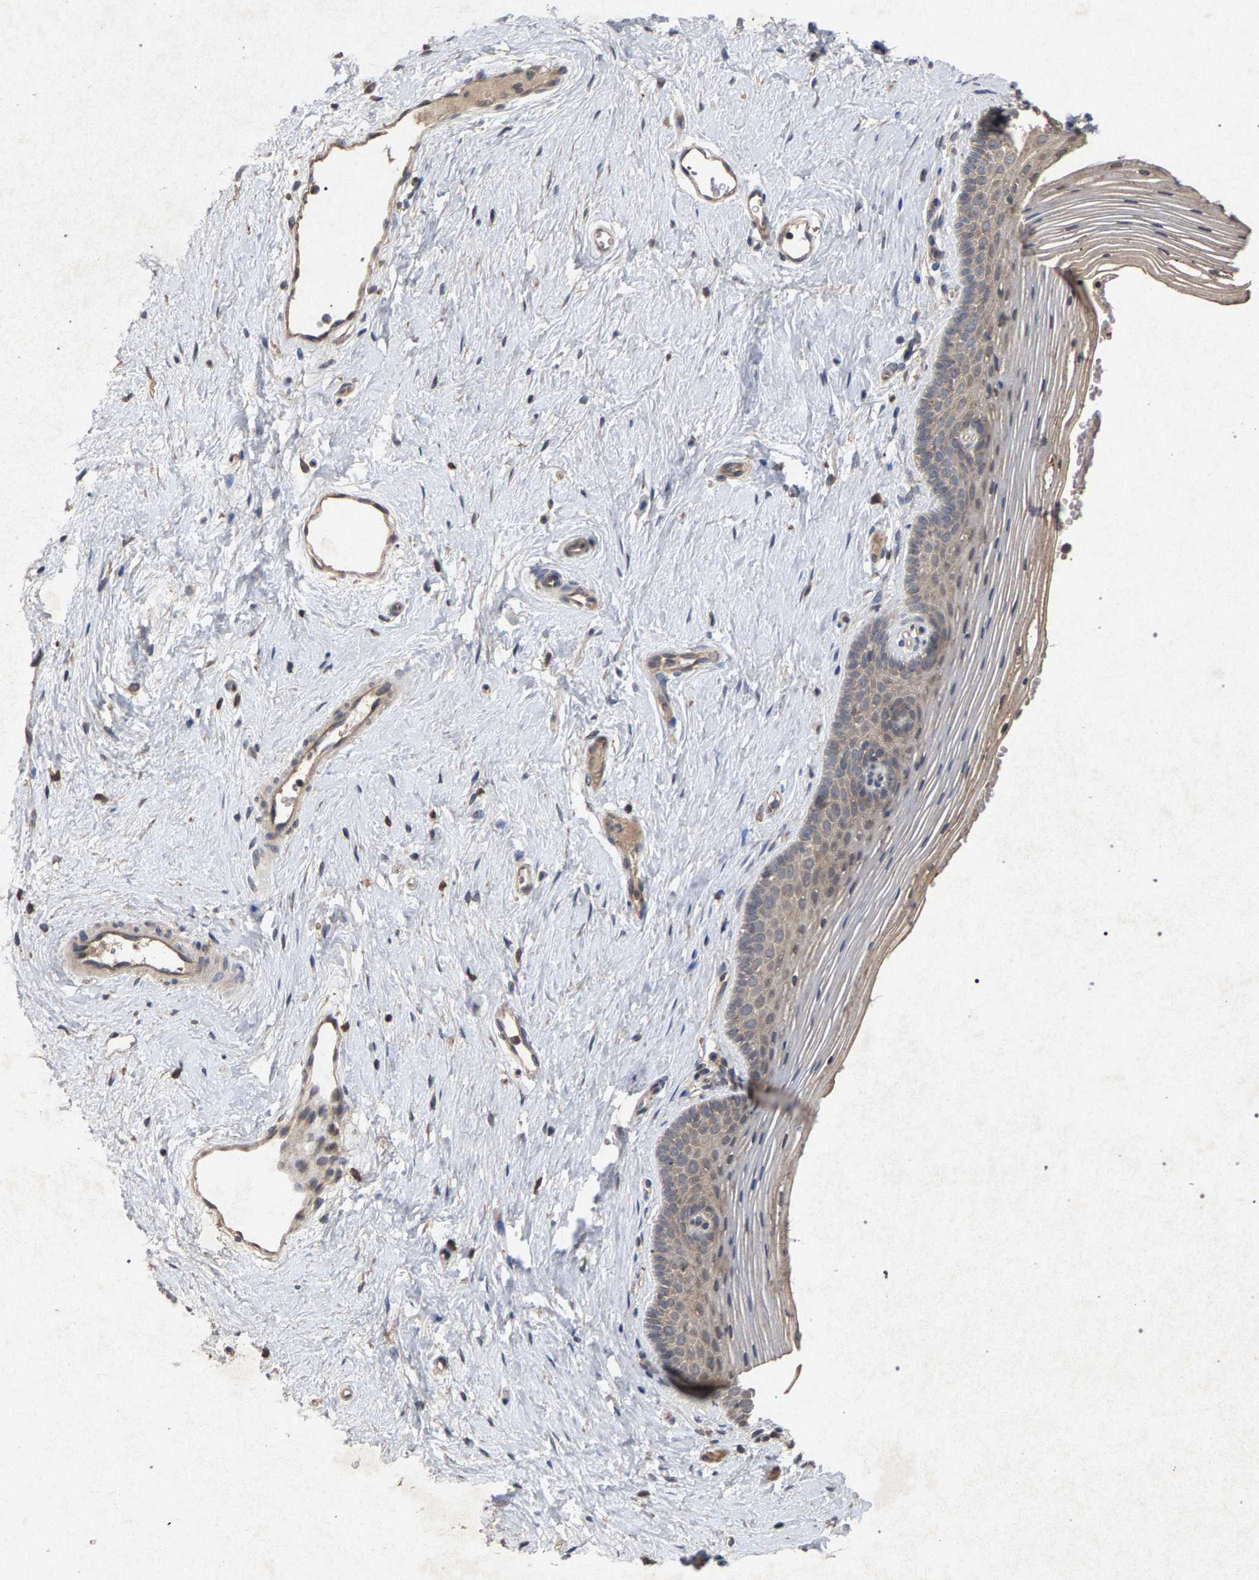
{"staining": {"intensity": "weak", "quantity": ">75%", "location": "cytoplasmic/membranous"}, "tissue": "vagina", "cell_type": "Squamous epithelial cells", "image_type": "normal", "snomed": [{"axis": "morphology", "description": "Normal tissue, NOS"}, {"axis": "topography", "description": "Vagina"}], "caption": "Brown immunohistochemical staining in normal vagina demonstrates weak cytoplasmic/membranous expression in approximately >75% of squamous epithelial cells. (IHC, brightfield microscopy, high magnification).", "gene": "SLC4A4", "patient": {"sex": "female", "age": 32}}